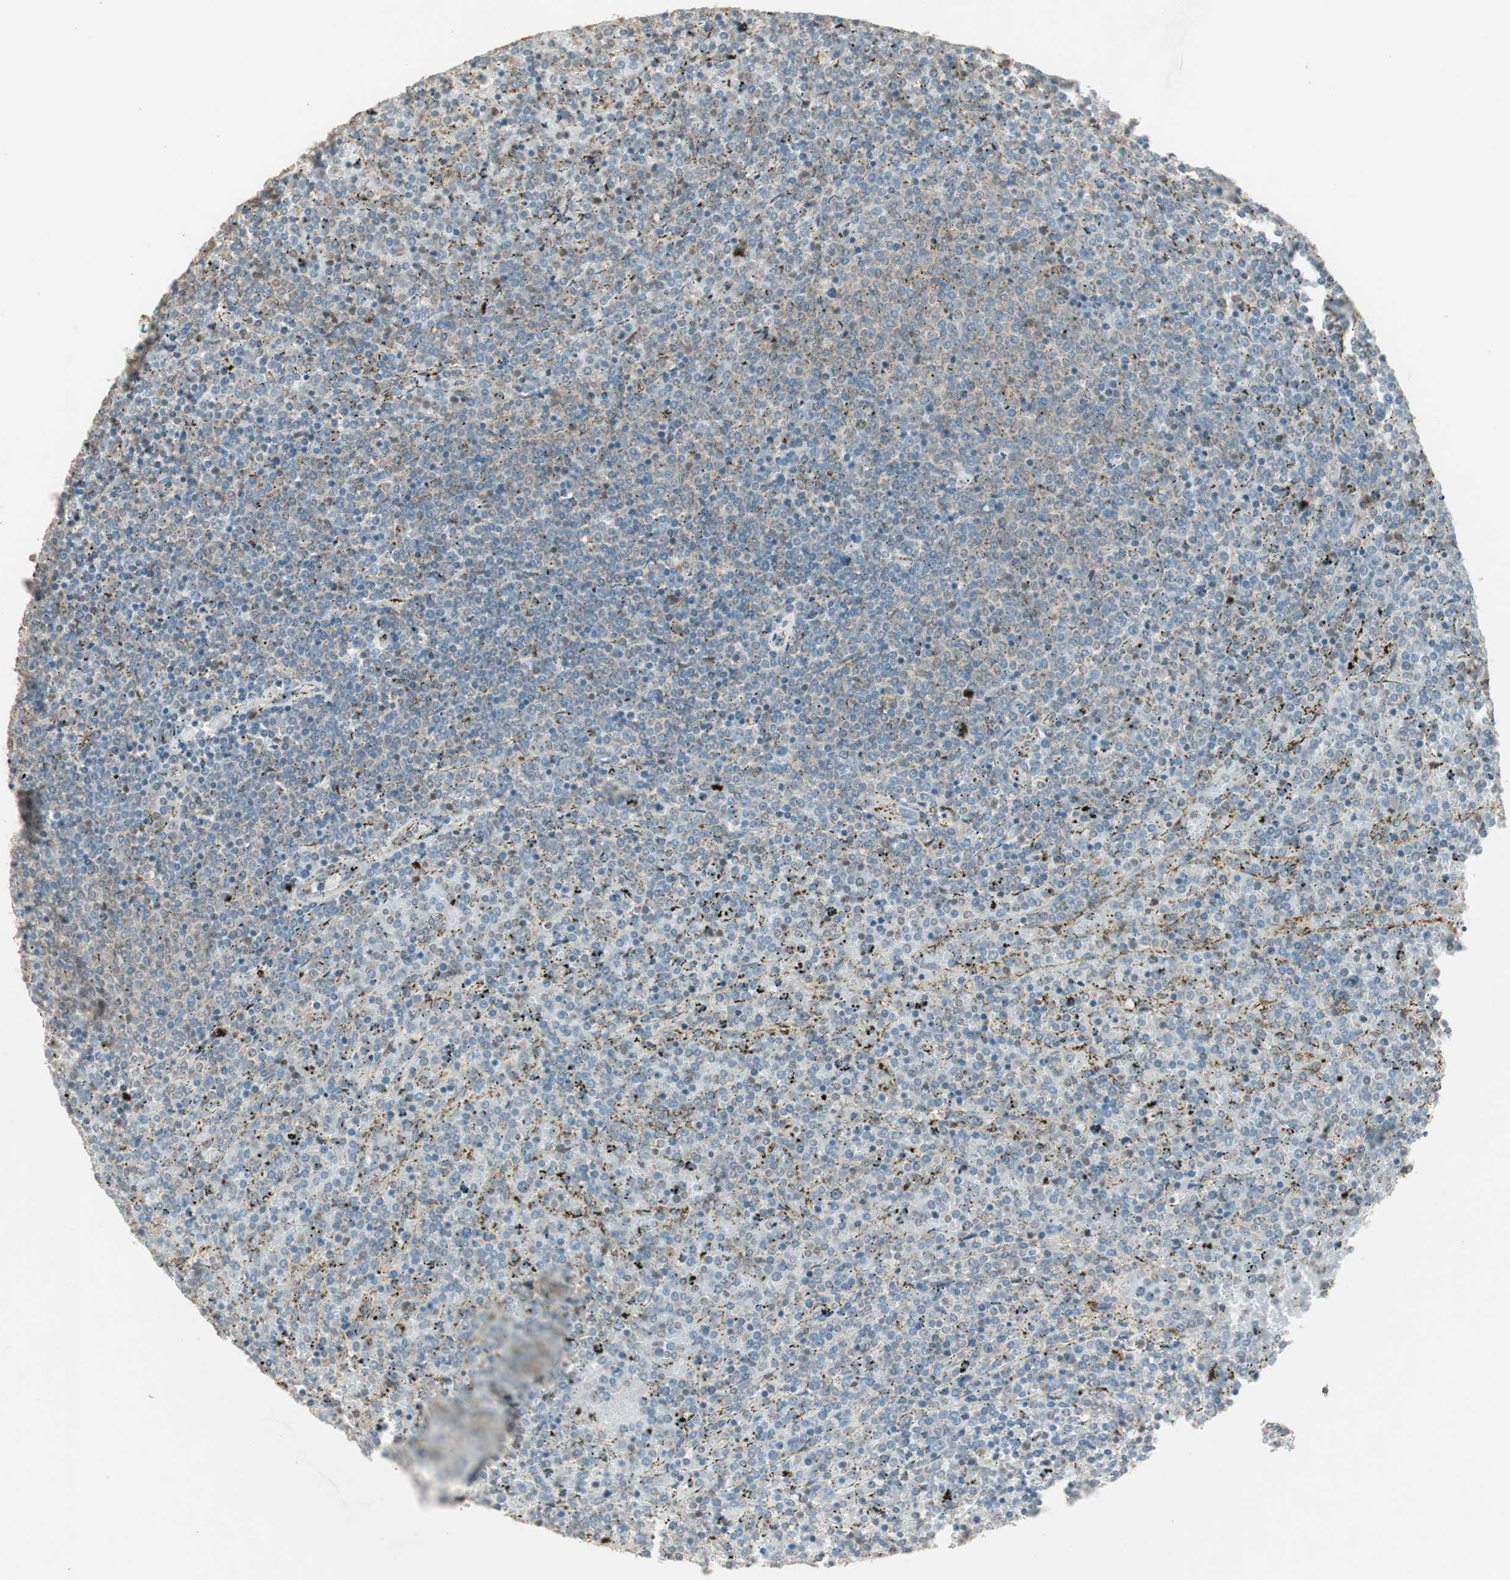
{"staining": {"intensity": "weak", "quantity": "25%-75%", "location": "cytoplasmic/membranous"}, "tissue": "lymphoma", "cell_type": "Tumor cells", "image_type": "cancer", "snomed": [{"axis": "morphology", "description": "Malignant lymphoma, non-Hodgkin's type, Low grade"}, {"axis": "topography", "description": "Spleen"}], "caption": "Immunohistochemical staining of lymphoma shows weak cytoplasmic/membranous protein expression in approximately 25%-75% of tumor cells. (Brightfield microscopy of DAB IHC at high magnification).", "gene": "RARRES1", "patient": {"sex": "female", "age": 77}}